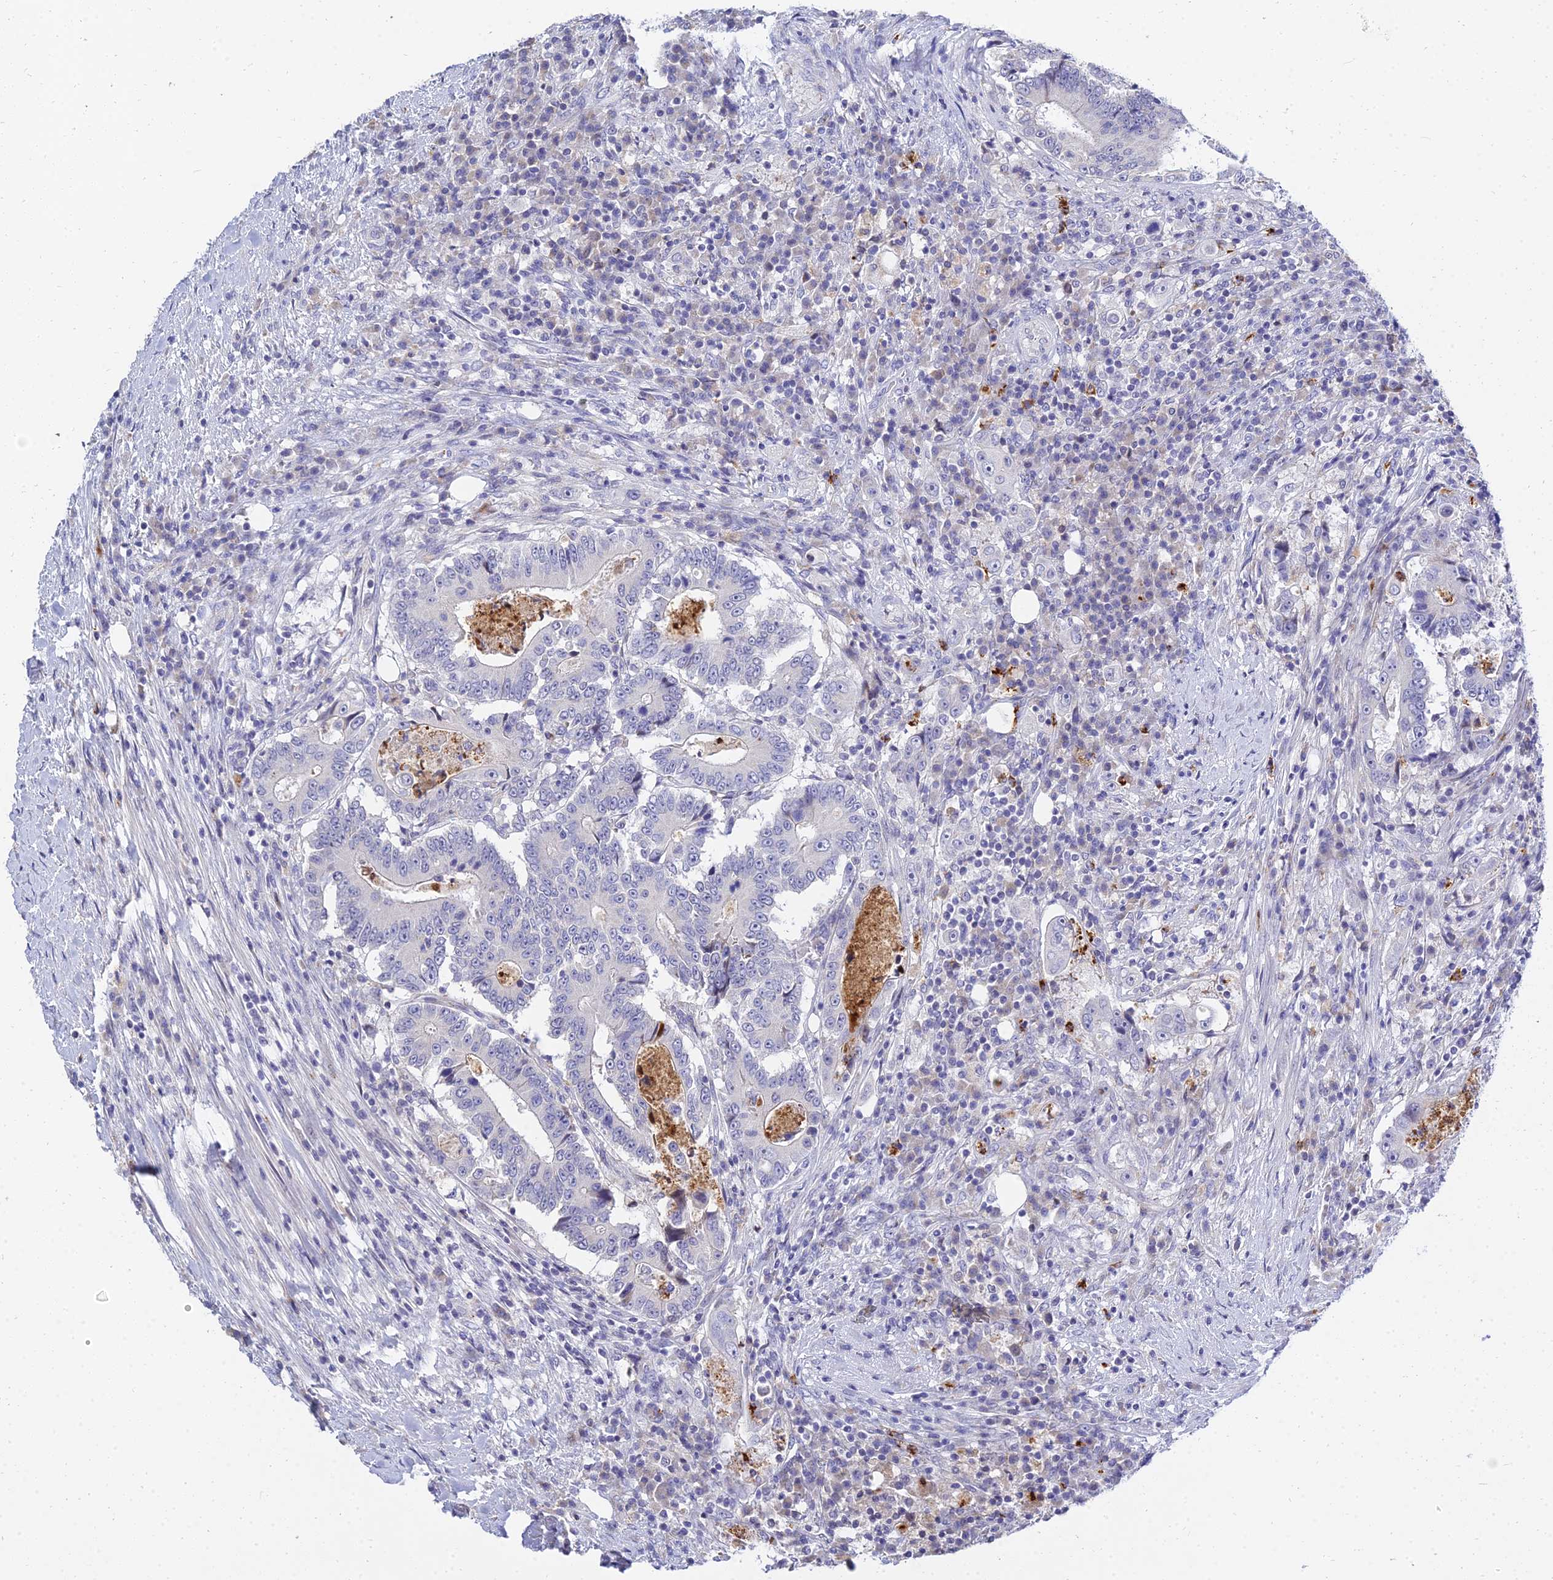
{"staining": {"intensity": "negative", "quantity": "none", "location": "none"}, "tissue": "colorectal cancer", "cell_type": "Tumor cells", "image_type": "cancer", "snomed": [{"axis": "morphology", "description": "Adenocarcinoma, NOS"}, {"axis": "topography", "description": "Colon"}], "caption": "Tumor cells show no significant protein expression in colorectal adenocarcinoma.", "gene": "VWC2L", "patient": {"sex": "male", "age": 83}}